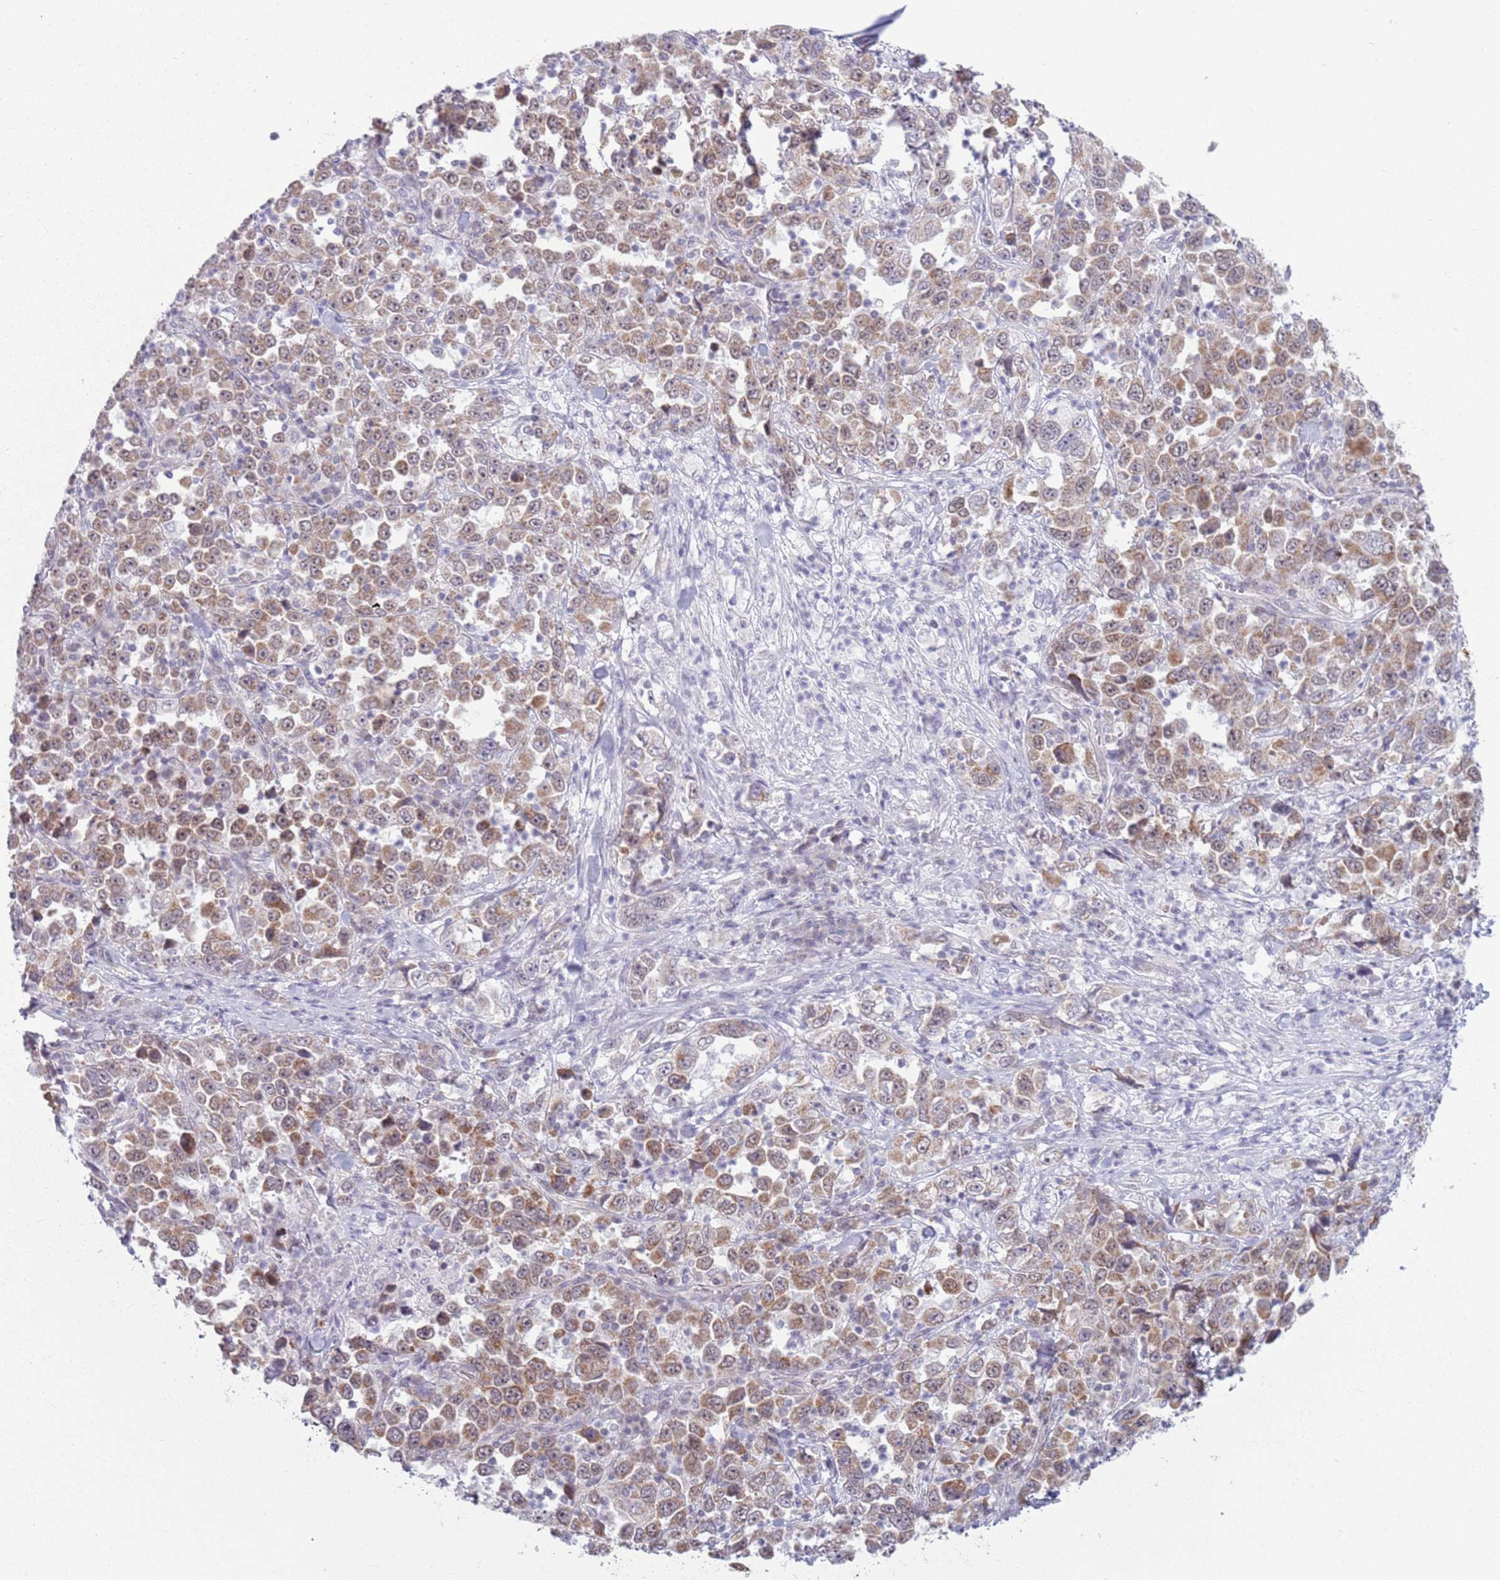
{"staining": {"intensity": "moderate", "quantity": ">75%", "location": "cytoplasmic/membranous"}, "tissue": "stomach cancer", "cell_type": "Tumor cells", "image_type": "cancer", "snomed": [{"axis": "morphology", "description": "Normal tissue, NOS"}, {"axis": "morphology", "description": "Adenocarcinoma, NOS"}, {"axis": "topography", "description": "Stomach, upper"}, {"axis": "topography", "description": "Stomach"}], "caption": "Moderate cytoplasmic/membranous protein expression is identified in approximately >75% of tumor cells in adenocarcinoma (stomach).", "gene": "MRPL34", "patient": {"sex": "male", "age": 59}}